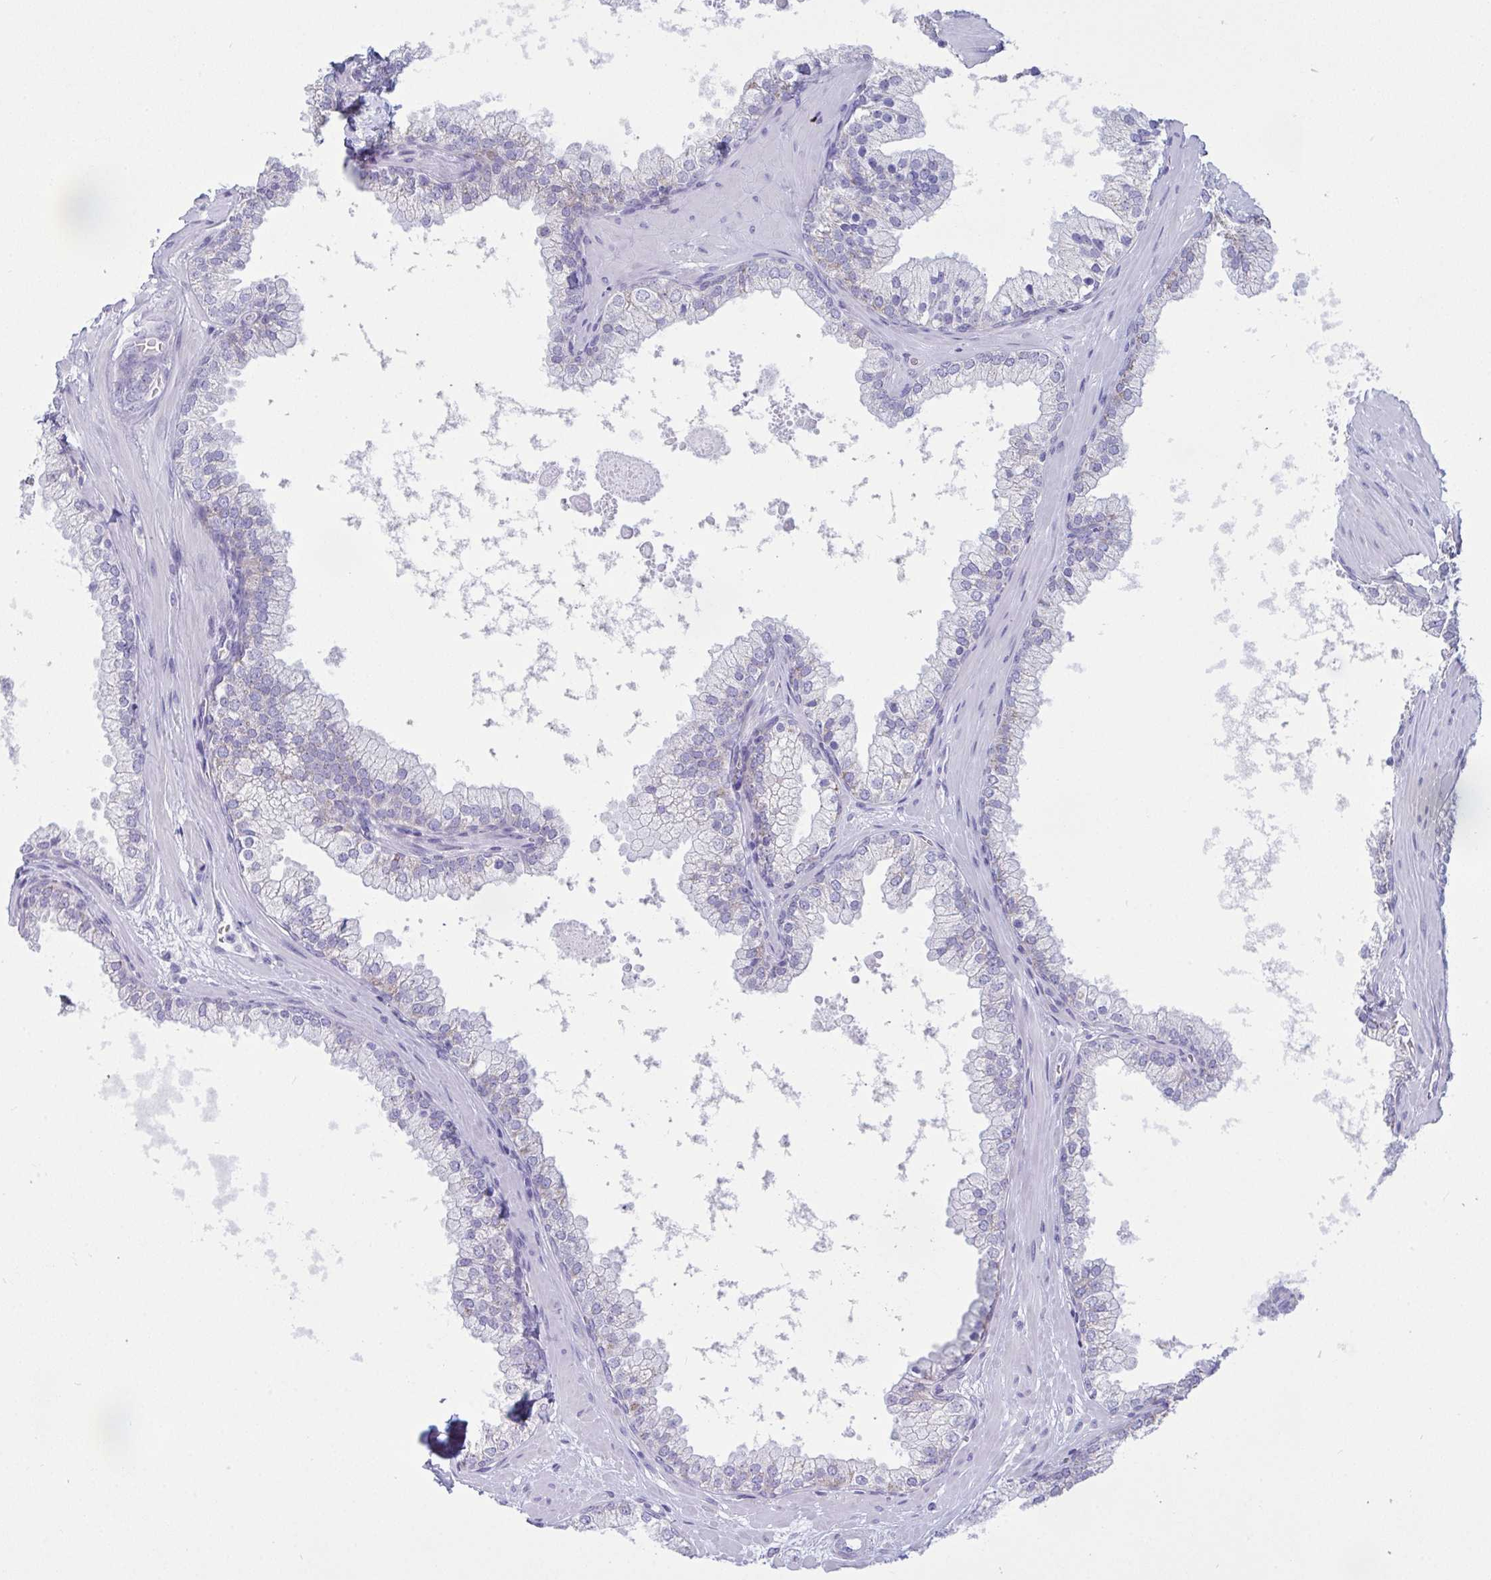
{"staining": {"intensity": "moderate", "quantity": "25%-75%", "location": "cytoplasmic/membranous"}, "tissue": "prostate", "cell_type": "Glandular cells", "image_type": "normal", "snomed": [{"axis": "morphology", "description": "Normal tissue, NOS"}, {"axis": "topography", "description": "Prostate"}, {"axis": "topography", "description": "Peripheral nerve tissue"}], "caption": "This micrograph reveals immunohistochemistry staining of benign human prostate, with medium moderate cytoplasmic/membranous expression in about 25%-75% of glandular cells.", "gene": "BBS1", "patient": {"sex": "male", "age": 61}}